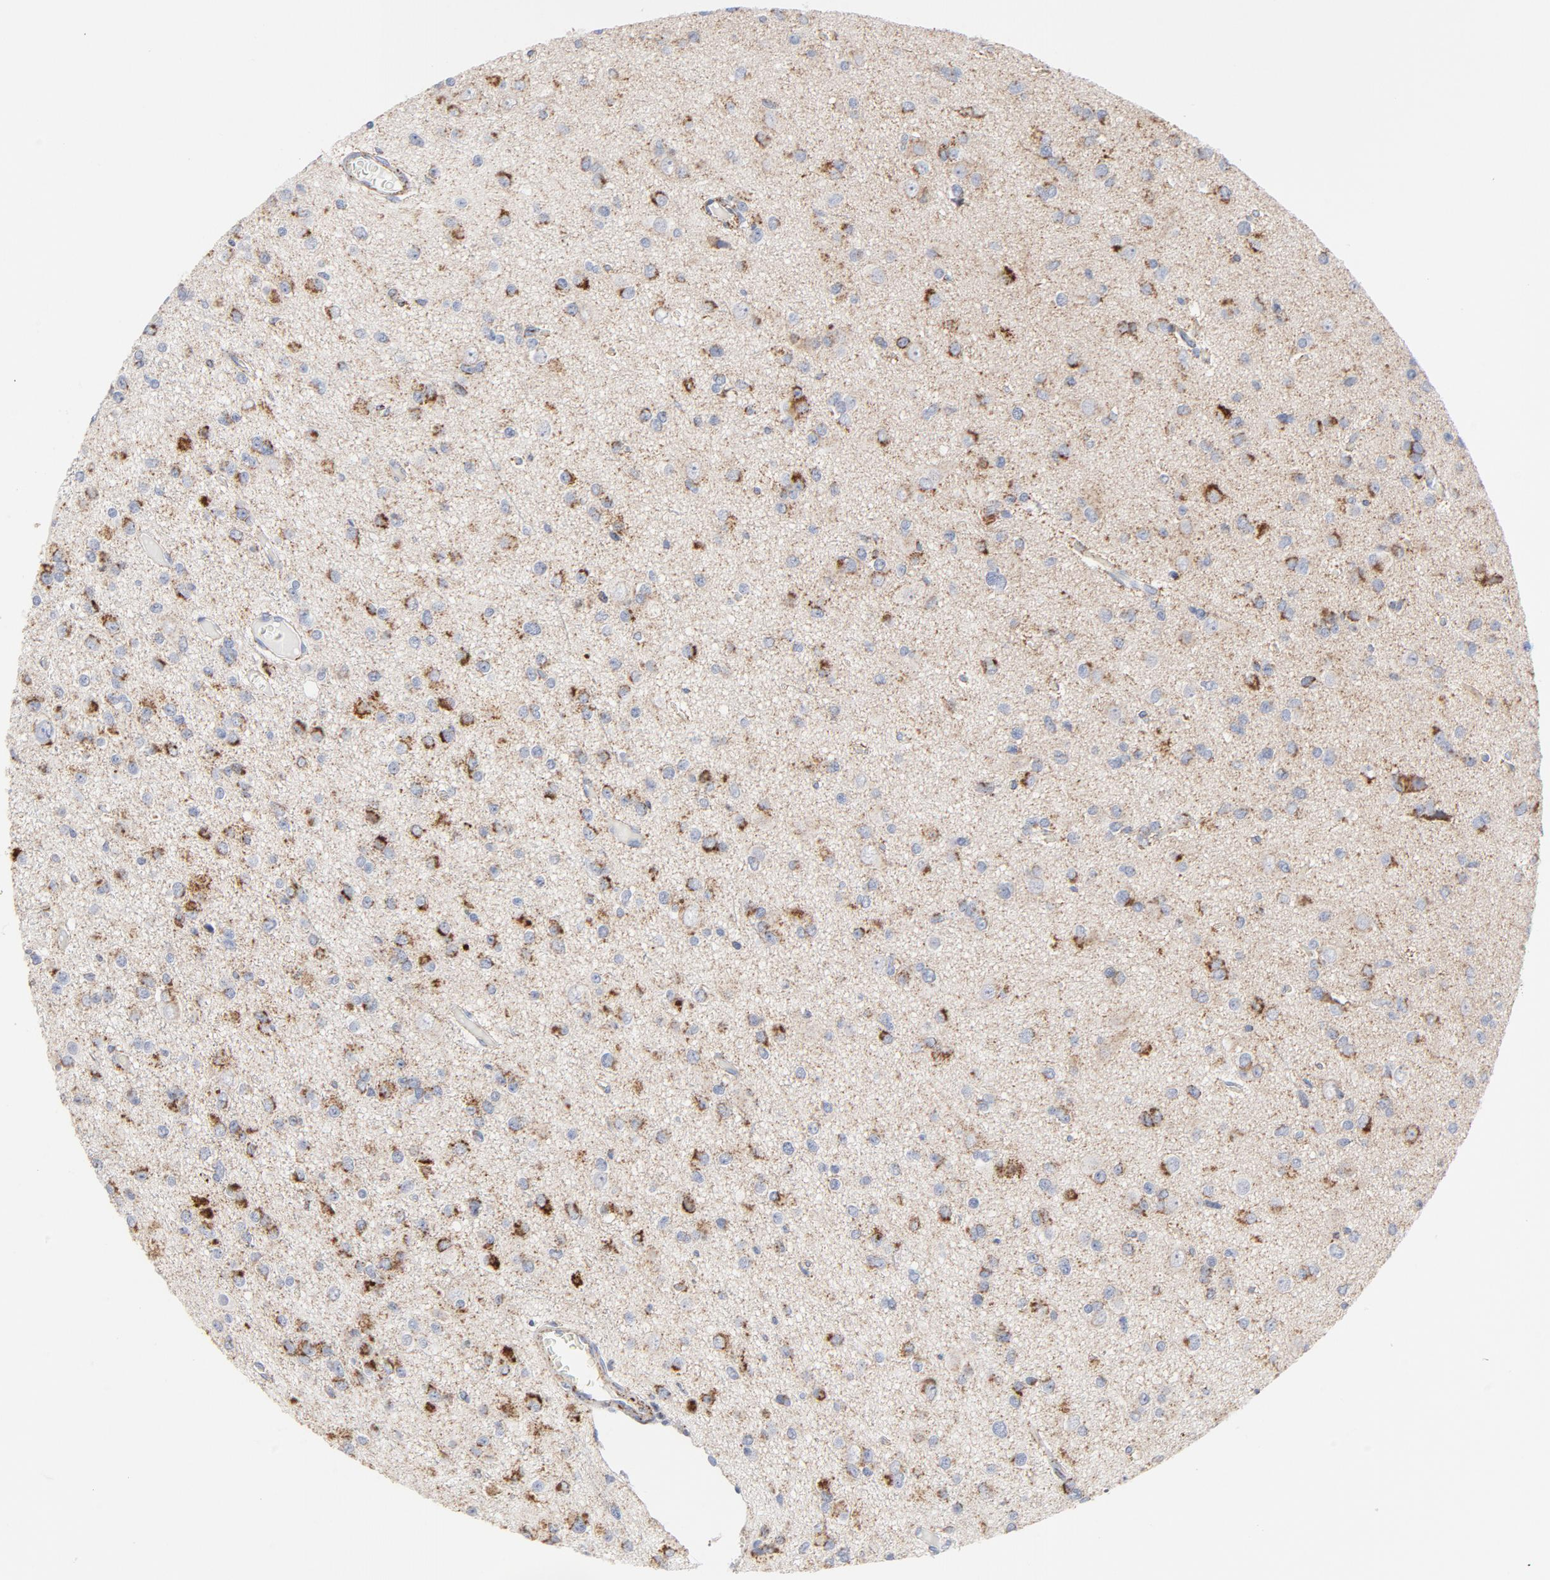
{"staining": {"intensity": "moderate", "quantity": "25%-75%", "location": "cytoplasmic/membranous"}, "tissue": "glioma", "cell_type": "Tumor cells", "image_type": "cancer", "snomed": [{"axis": "morphology", "description": "Glioma, malignant, Low grade"}, {"axis": "topography", "description": "Brain"}], "caption": "A photomicrograph of malignant glioma (low-grade) stained for a protein exhibits moderate cytoplasmic/membranous brown staining in tumor cells.", "gene": "CYCS", "patient": {"sex": "male", "age": 42}}